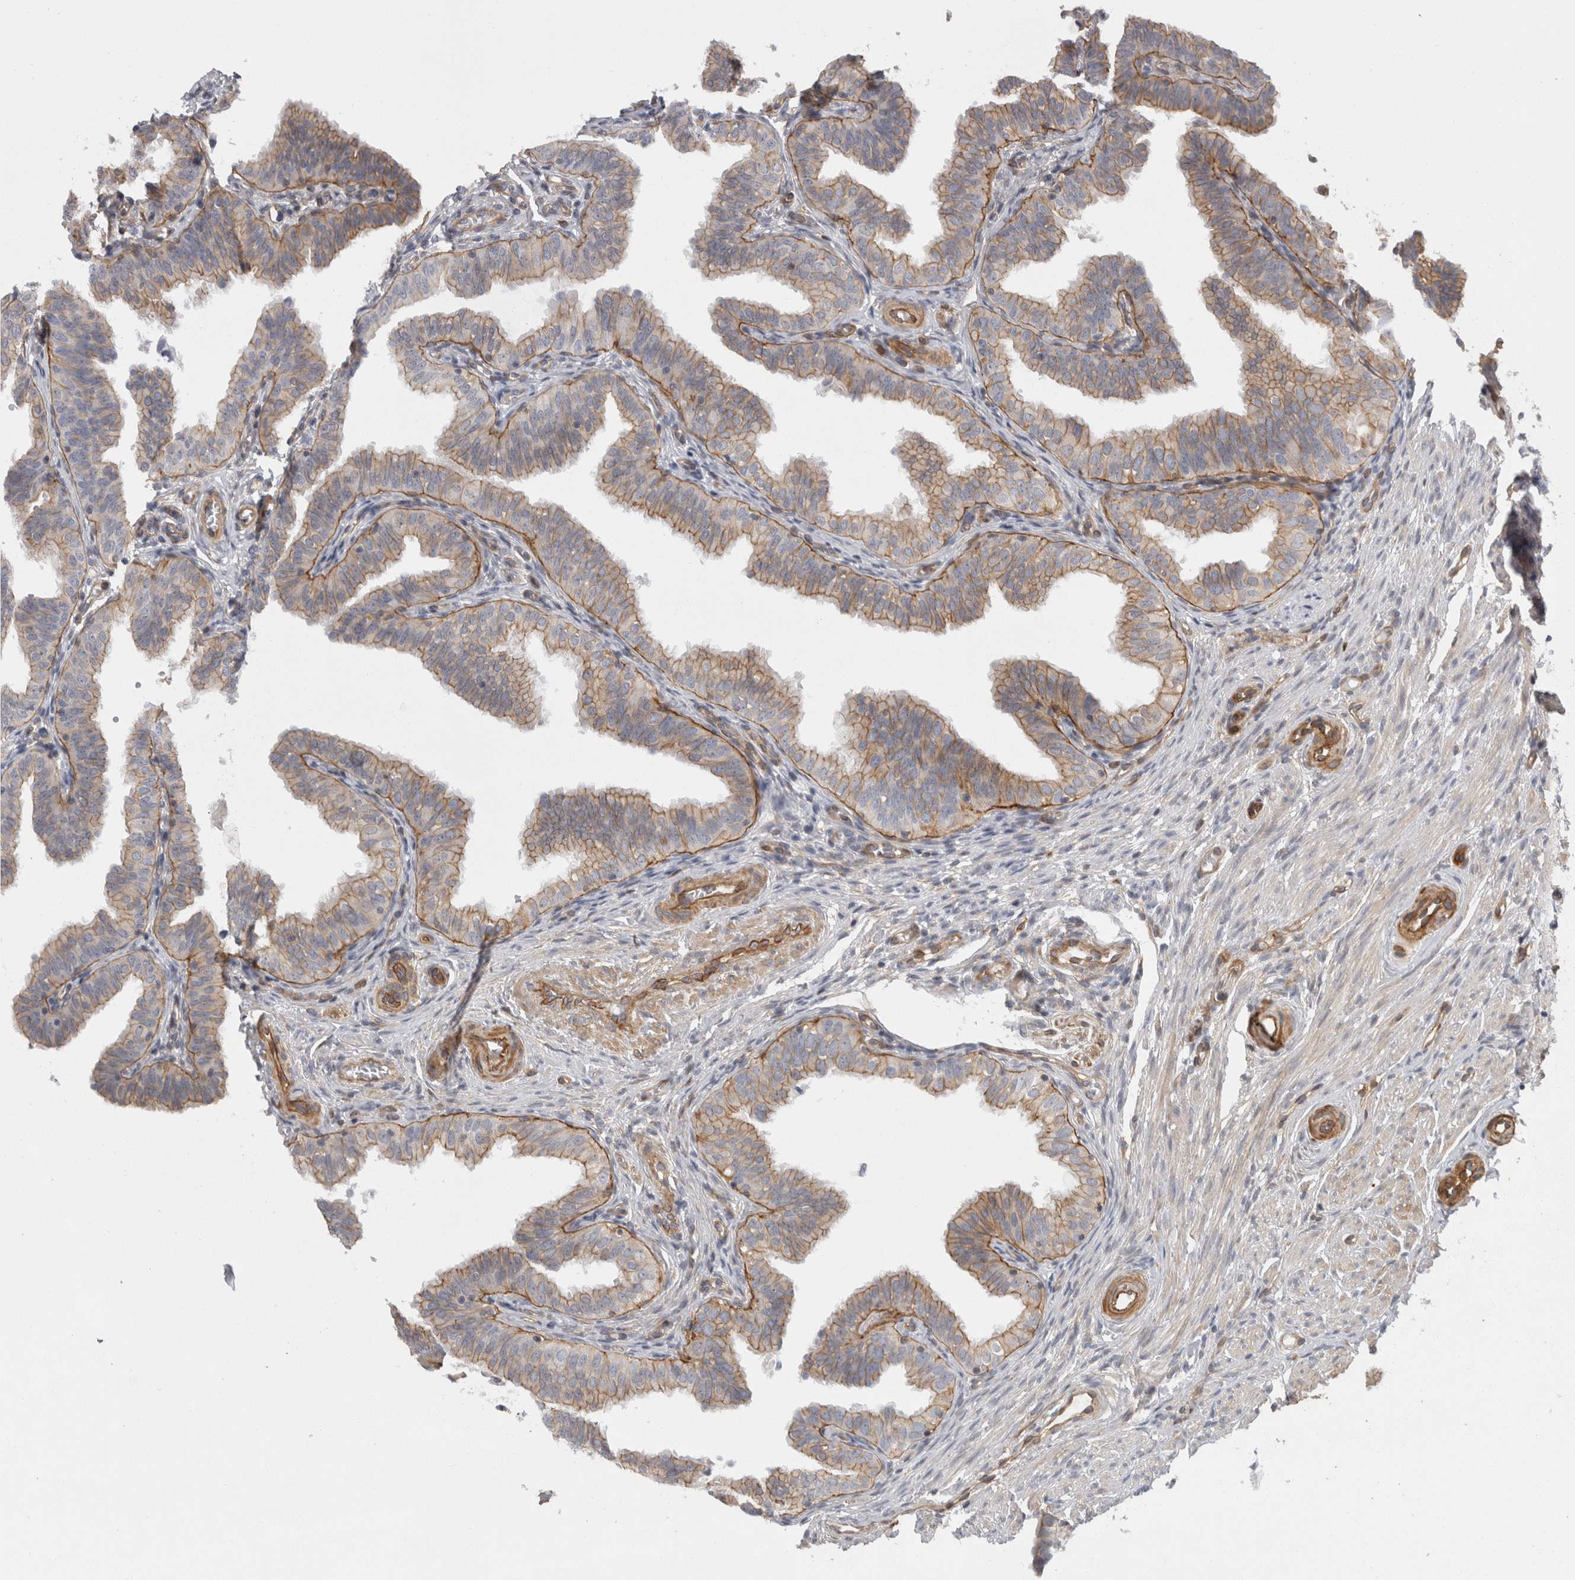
{"staining": {"intensity": "weak", "quantity": ">75%", "location": "cytoplasmic/membranous"}, "tissue": "fallopian tube", "cell_type": "Glandular cells", "image_type": "normal", "snomed": [{"axis": "morphology", "description": "Normal tissue, NOS"}, {"axis": "topography", "description": "Fallopian tube"}], "caption": "A brown stain labels weak cytoplasmic/membranous staining of a protein in glandular cells of benign human fallopian tube. (IHC, brightfield microscopy, high magnification).", "gene": "RMDN1", "patient": {"sex": "female", "age": 35}}